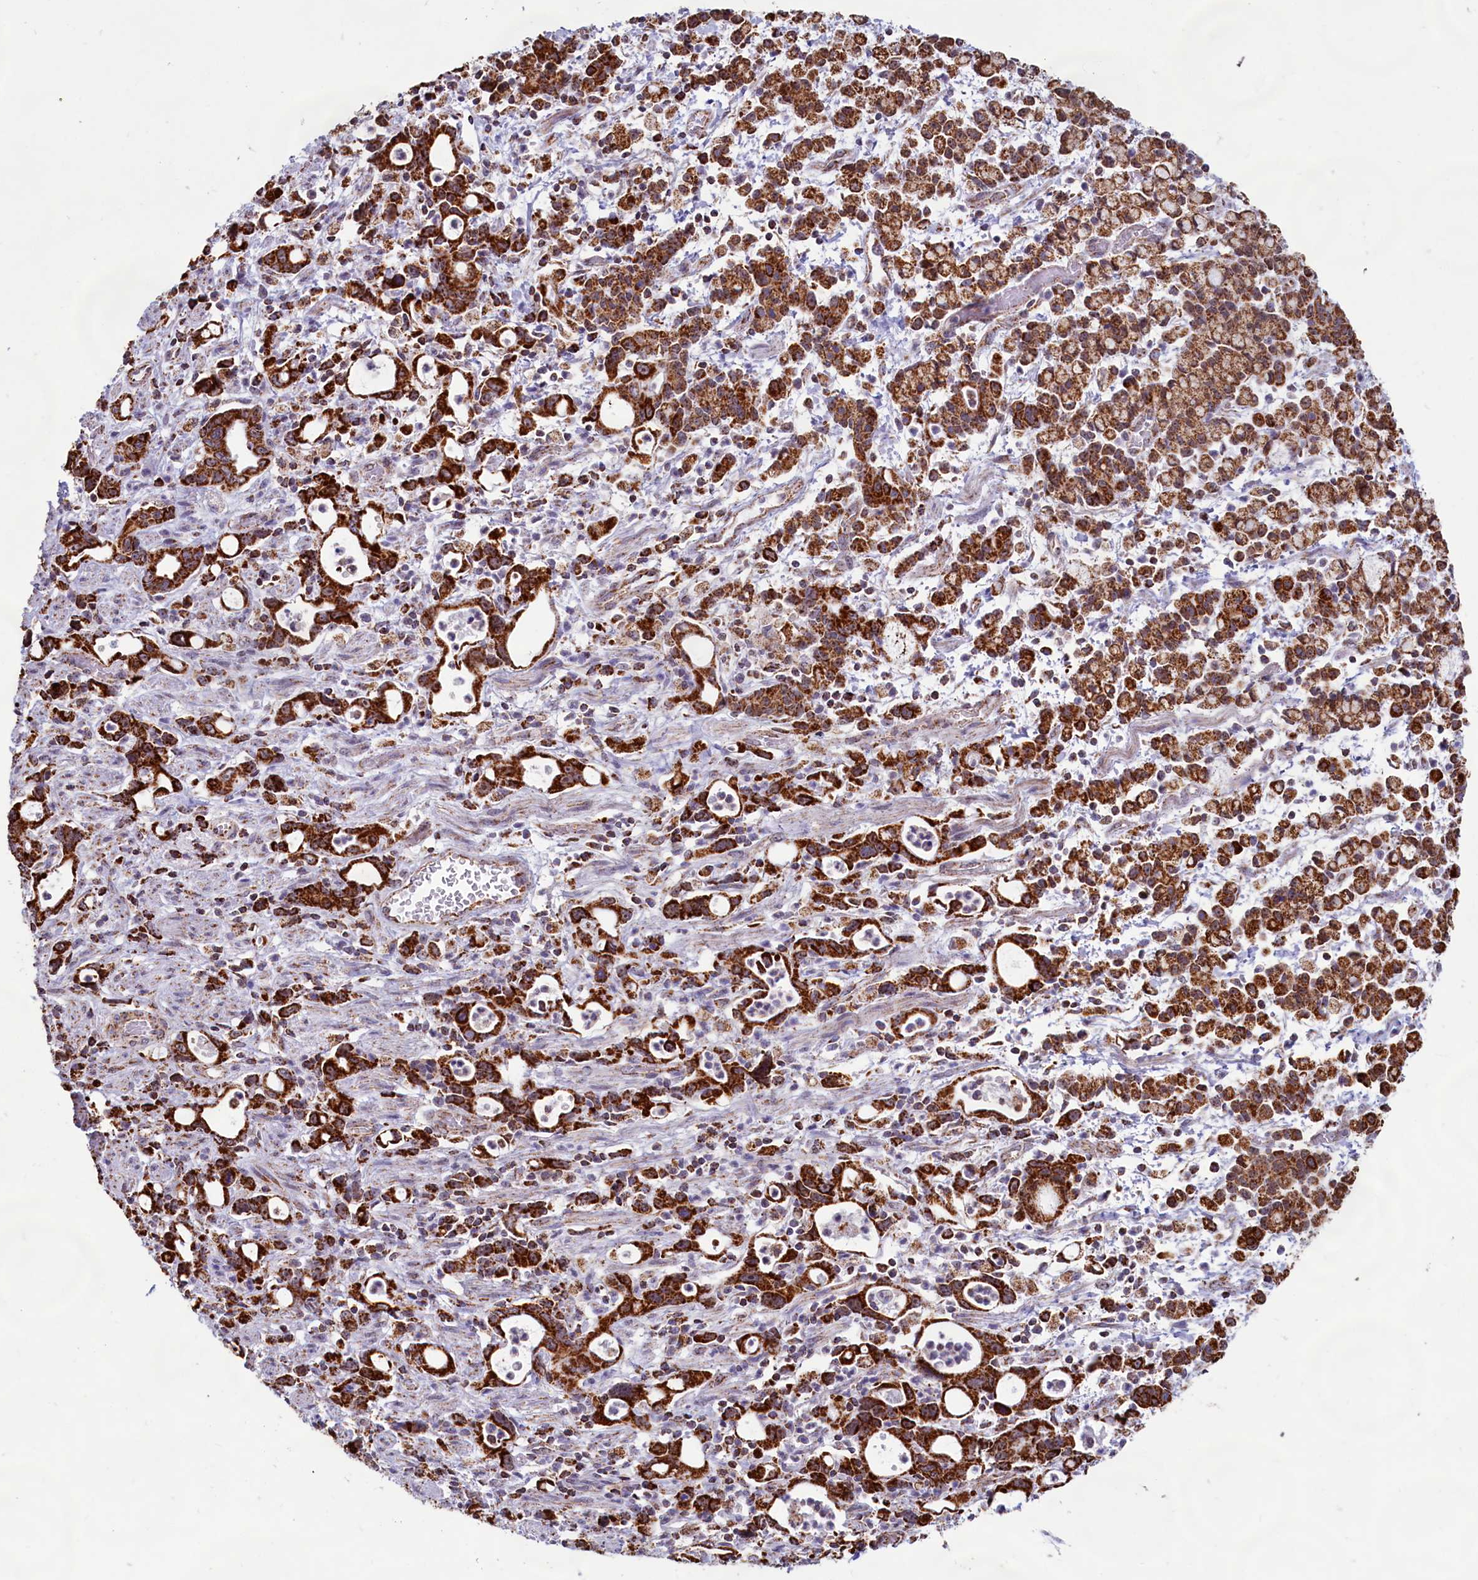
{"staining": {"intensity": "strong", "quantity": ">75%", "location": "cytoplasmic/membranous"}, "tissue": "stomach cancer", "cell_type": "Tumor cells", "image_type": "cancer", "snomed": [{"axis": "morphology", "description": "Adenocarcinoma, NOS"}, {"axis": "topography", "description": "Stomach, lower"}], "caption": "DAB (3,3'-diaminobenzidine) immunohistochemical staining of human adenocarcinoma (stomach) shows strong cytoplasmic/membranous protein positivity in approximately >75% of tumor cells.", "gene": "C1D", "patient": {"sex": "female", "age": 43}}